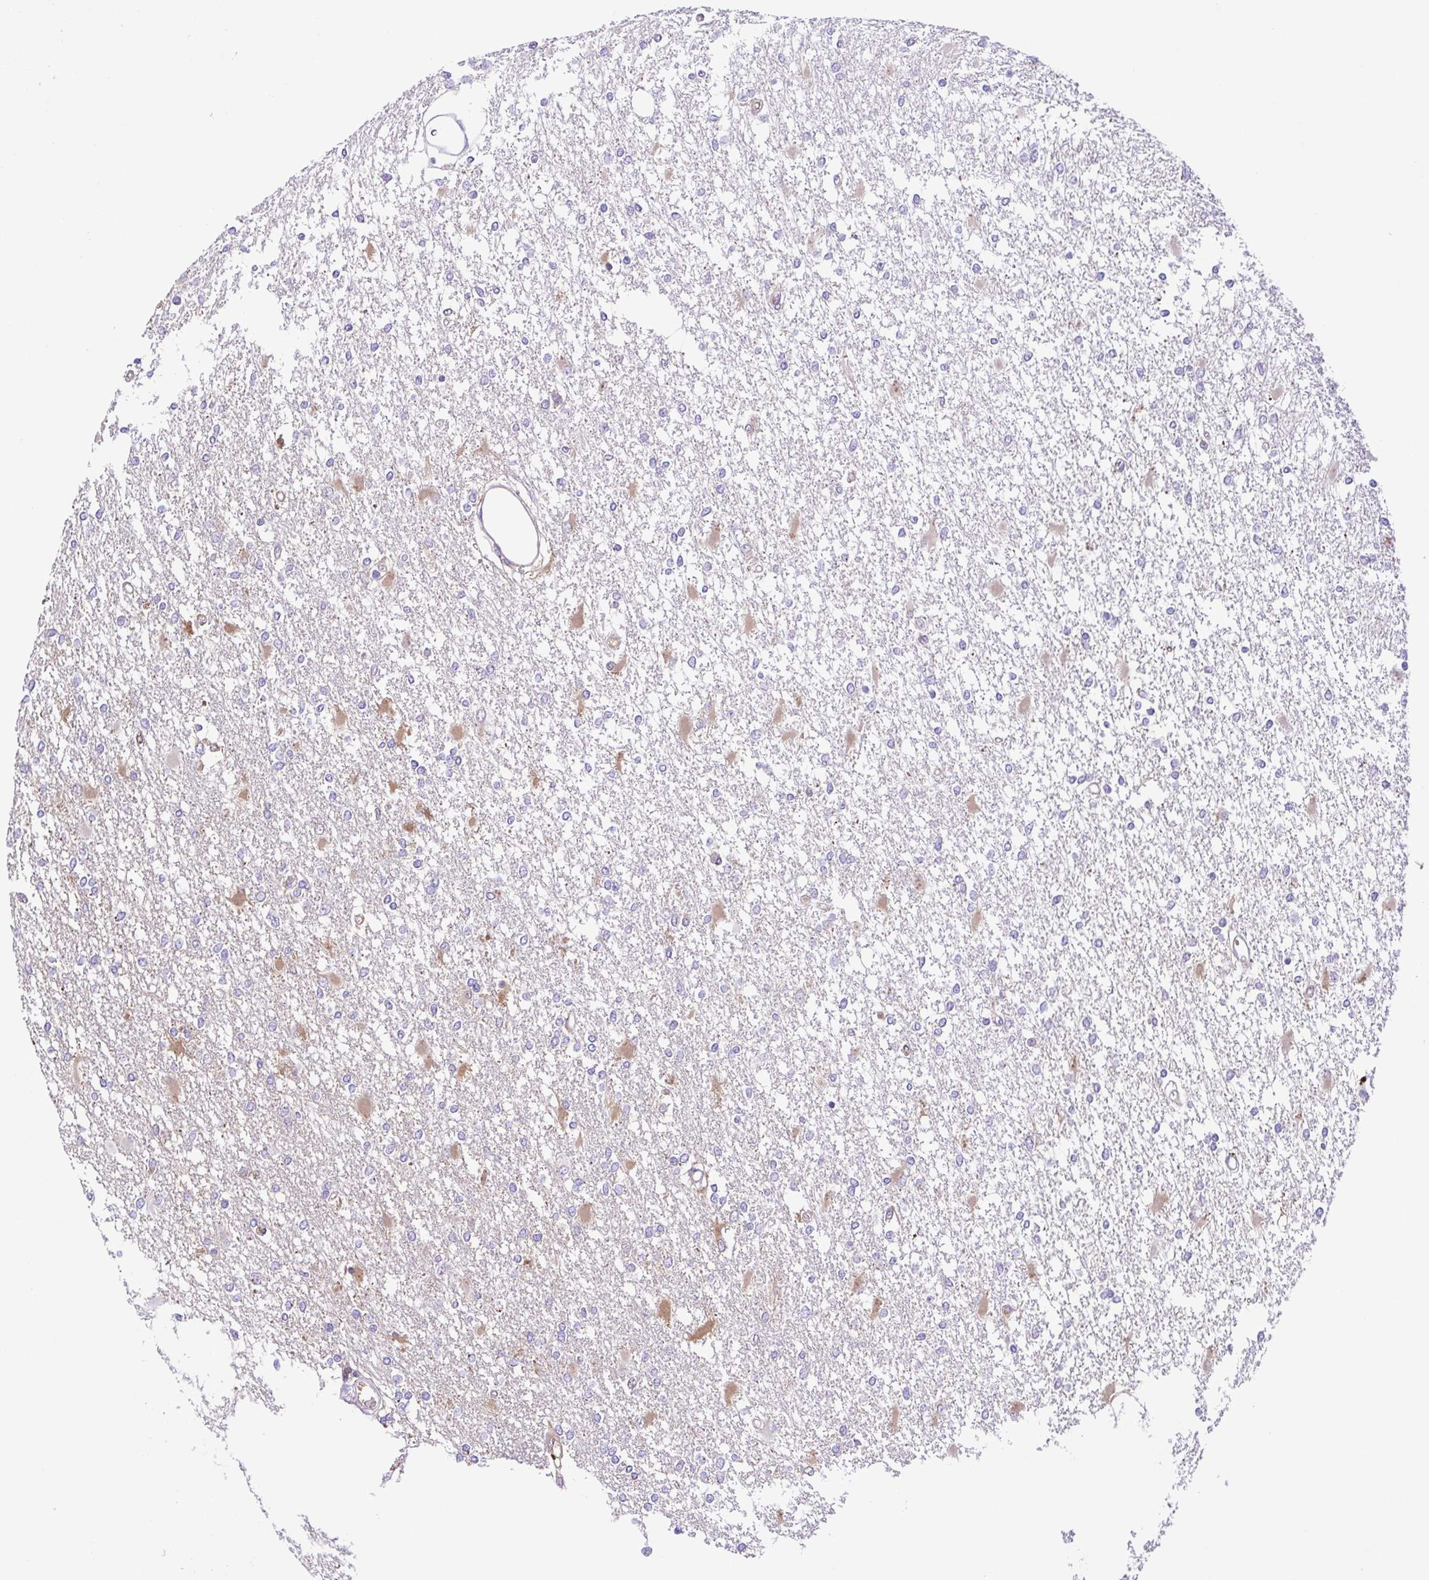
{"staining": {"intensity": "negative", "quantity": "none", "location": "none"}, "tissue": "glioma", "cell_type": "Tumor cells", "image_type": "cancer", "snomed": [{"axis": "morphology", "description": "Glioma, malignant, High grade"}, {"axis": "topography", "description": "Cerebral cortex"}], "caption": "There is no significant positivity in tumor cells of glioma.", "gene": "IGFL1", "patient": {"sex": "male", "age": 79}}